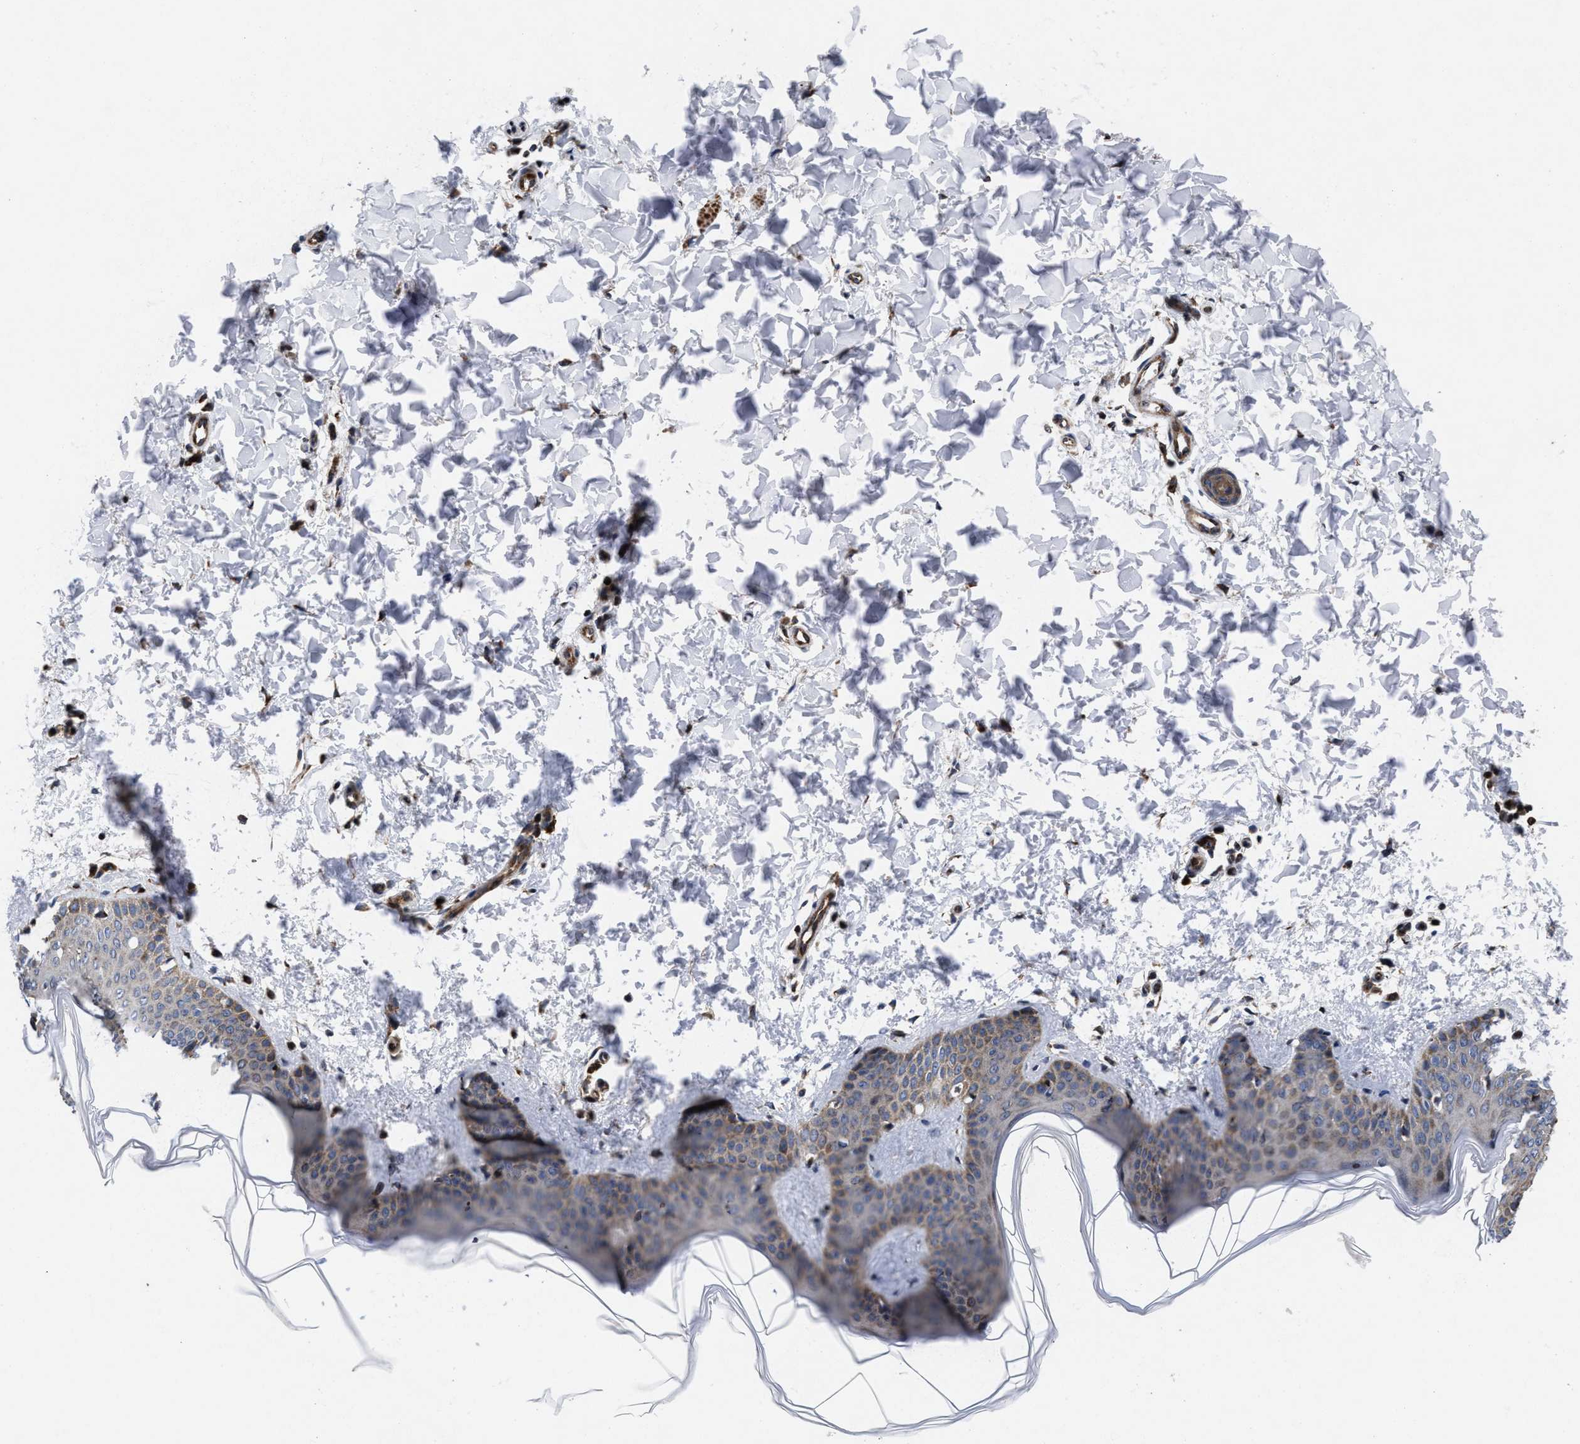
{"staining": {"intensity": "negative", "quantity": "none", "location": "none"}, "tissue": "skin", "cell_type": "Fibroblasts", "image_type": "normal", "snomed": [{"axis": "morphology", "description": "Normal tissue, NOS"}, {"axis": "topography", "description": "Skin"}], "caption": "Fibroblasts show no significant expression in normal skin.", "gene": "MRPL50", "patient": {"sex": "female", "age": 17}}